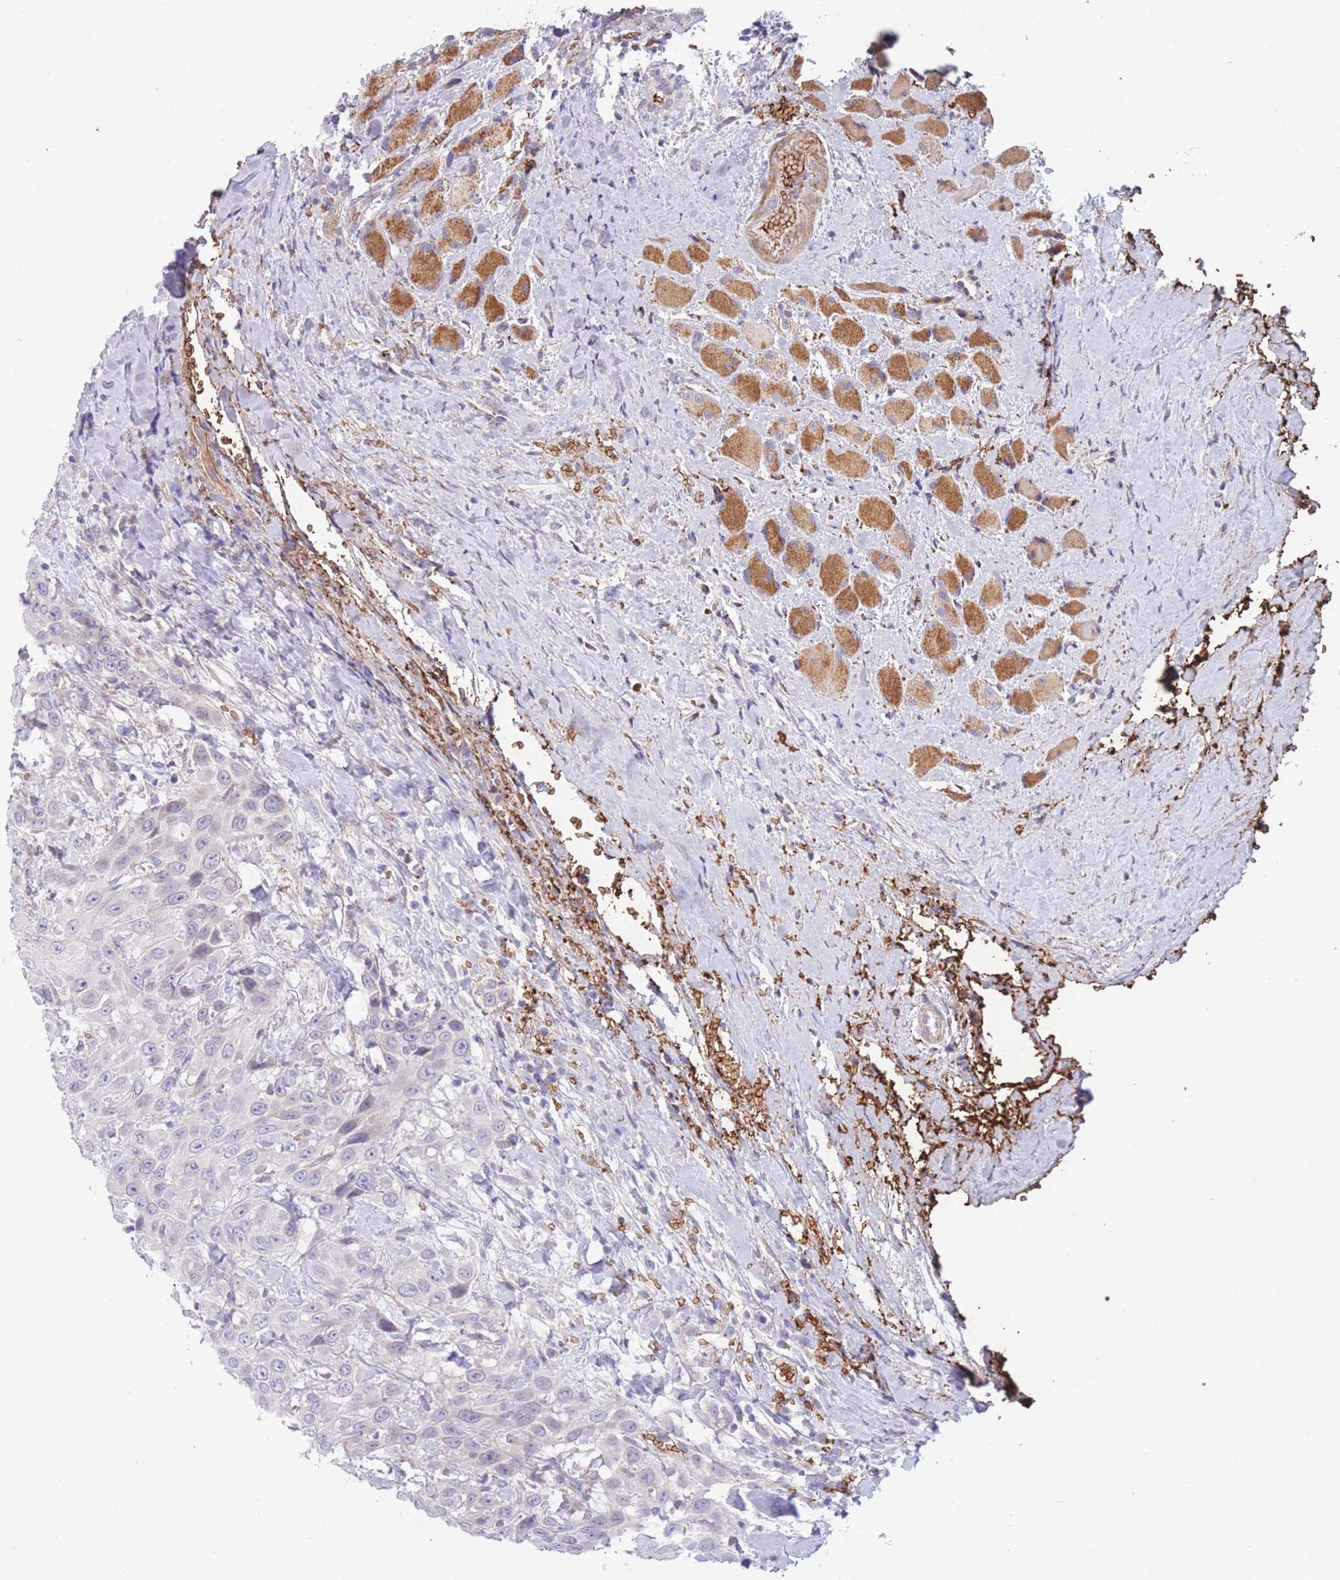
{"staining": {"intensity": "negative", "quantity": "none", "location": "none"}, "tissue": "head and neck cancer", "cell_type": "Tumor cells", "image_type": "cancer", "snomed": [{"axis": "morphology", "description": "Squamous cell carcinoma, NOS"}, {"axis": "topography", "description": "Head-Neck"}], "caption": "Tumor cells show no significant protein positivity in head and neck cancer (squamous cell carcinoma). (Stains: DAB immunohistochemistry with hematoxylin counter stain, Microscopy: brightfield microscopy at high magnification).", "gene": "SMPD4", "patient": {"sex": "male", "age": 81}}